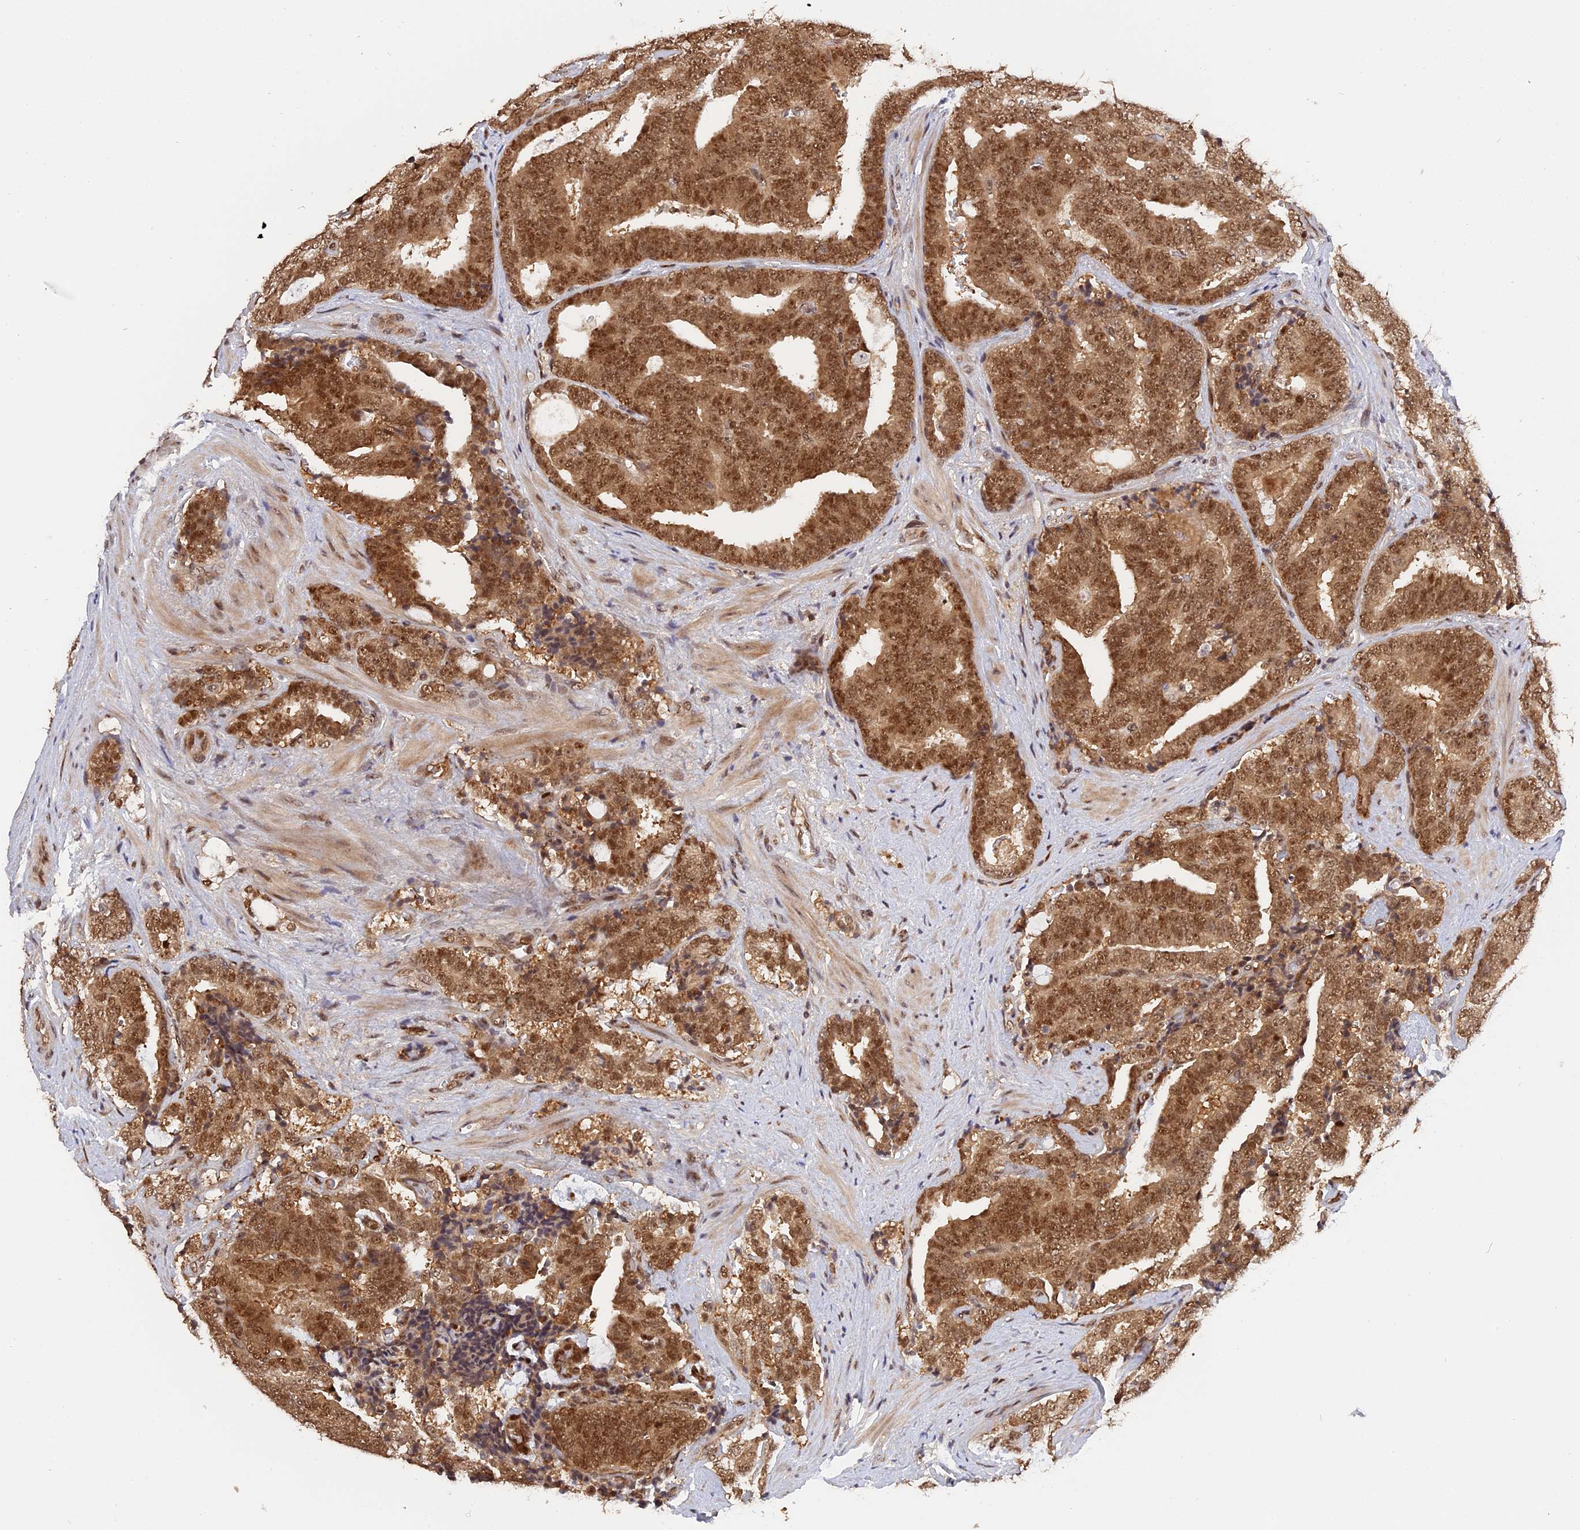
{"staining": {"intensity": "moderate", "quantity": ">75%", "location": "cytoplasmic/membranous,nuclear"}, "tissue": "prostate cancer", "cell_type": "Tumor cells", "image_type": "cancer", "snomed": [{"axis": "morphology", "description": "Adenocarcinoma, High grade"}, {"axis": "topography", "description": "Prostate and seminal vesicle, NOS"}], "caption": "Prostate cancer stained for a protein (brown) reveals moderate cytoplasmic/membranous and nuclear positive staining in approximately >75% of tumor cells.", "gene": "ZNF428", "patient": {"sex": "male", "age": 67}}